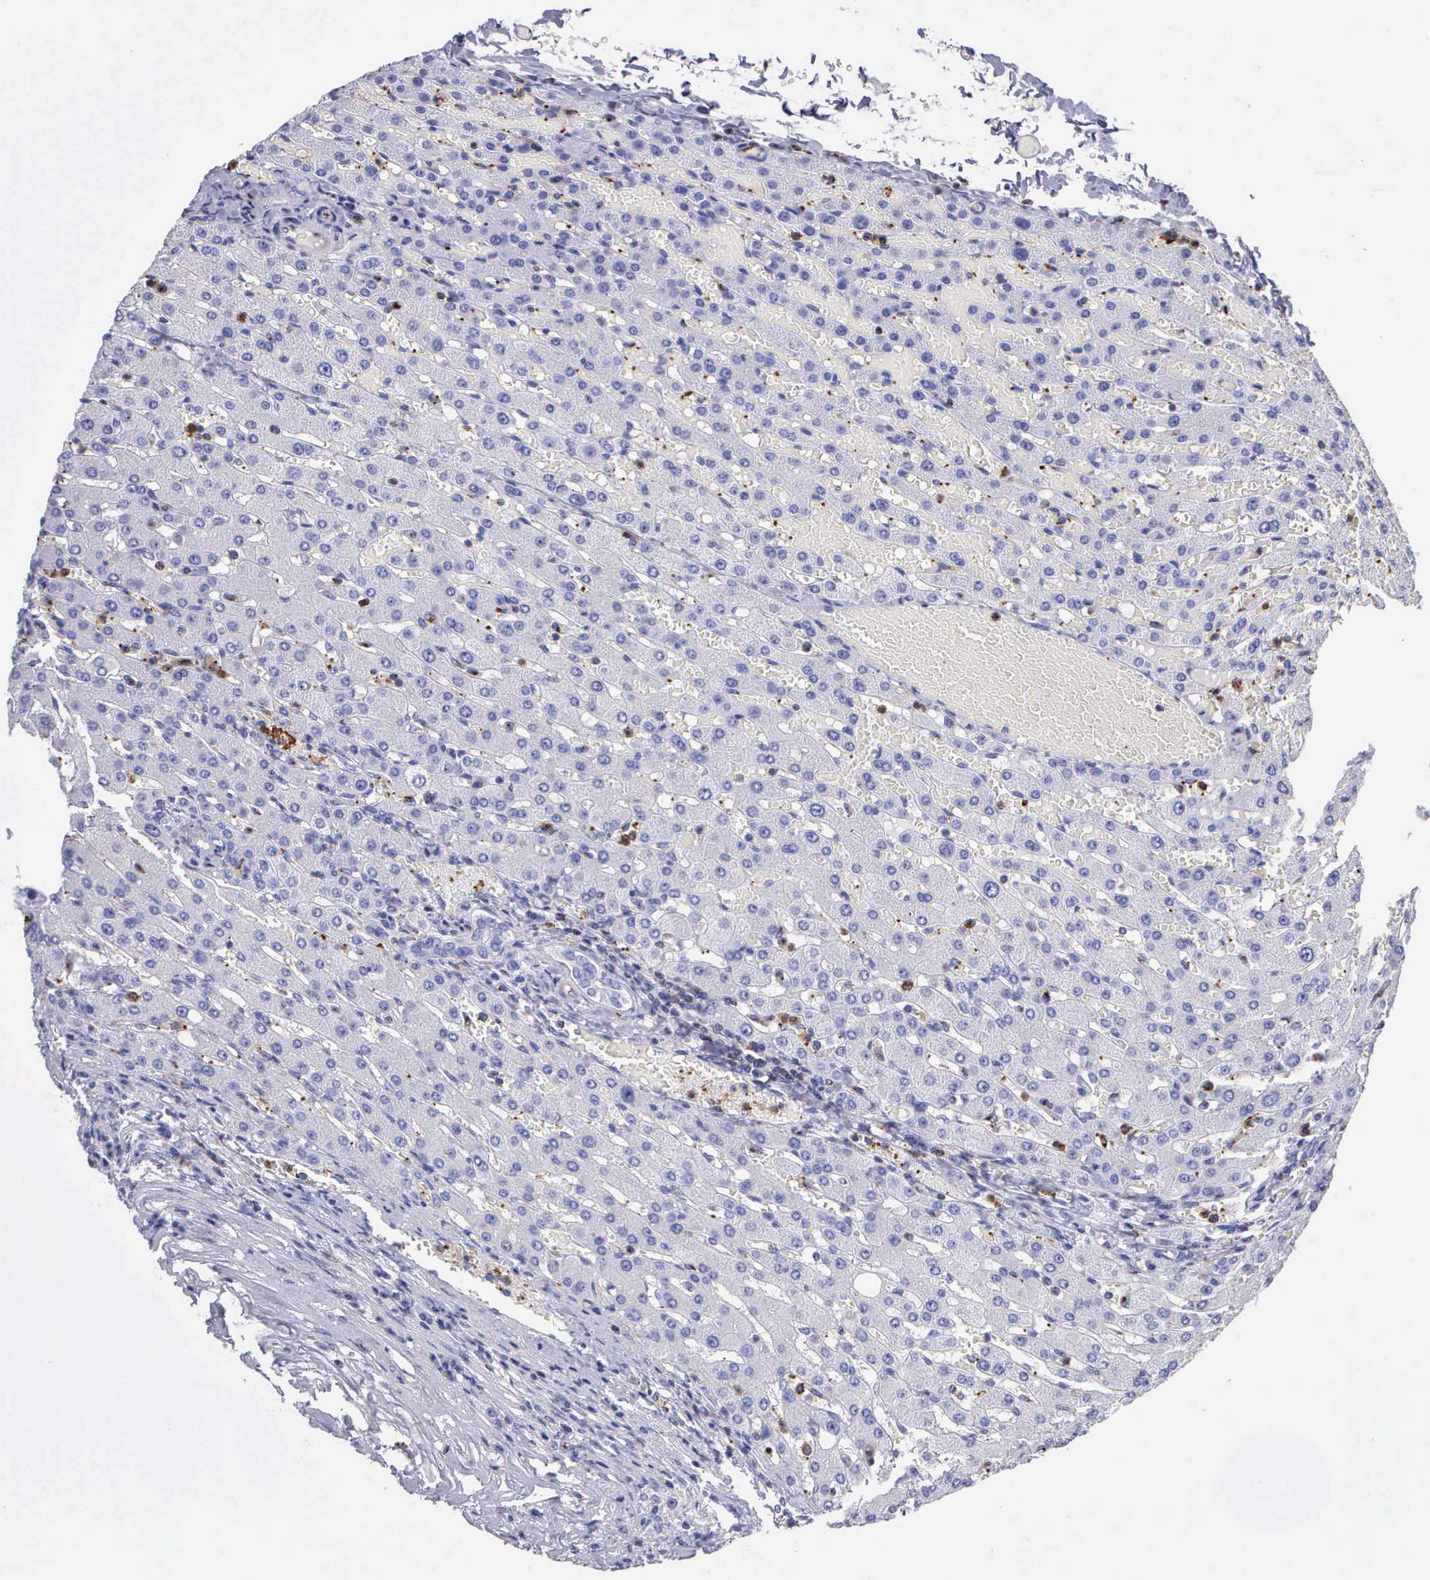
{"staining": {"intensity": "negative", "quantity": "none", "location": "none"}, "tissue": "liver", "cell_type": "Cholangiocytes", "image_type": "normal", "snomed": [{"axis": "morphology", "description": "Normal tissue, NOS"}, {"axis": "topography", "description": "Liver"}], "caption": "Immunohistochemical staining of unremarkable human liver shows no significant positivity in cholangiocytes.", "gene": "SRGN", "patient": {"sex": "female", "age": 30}}